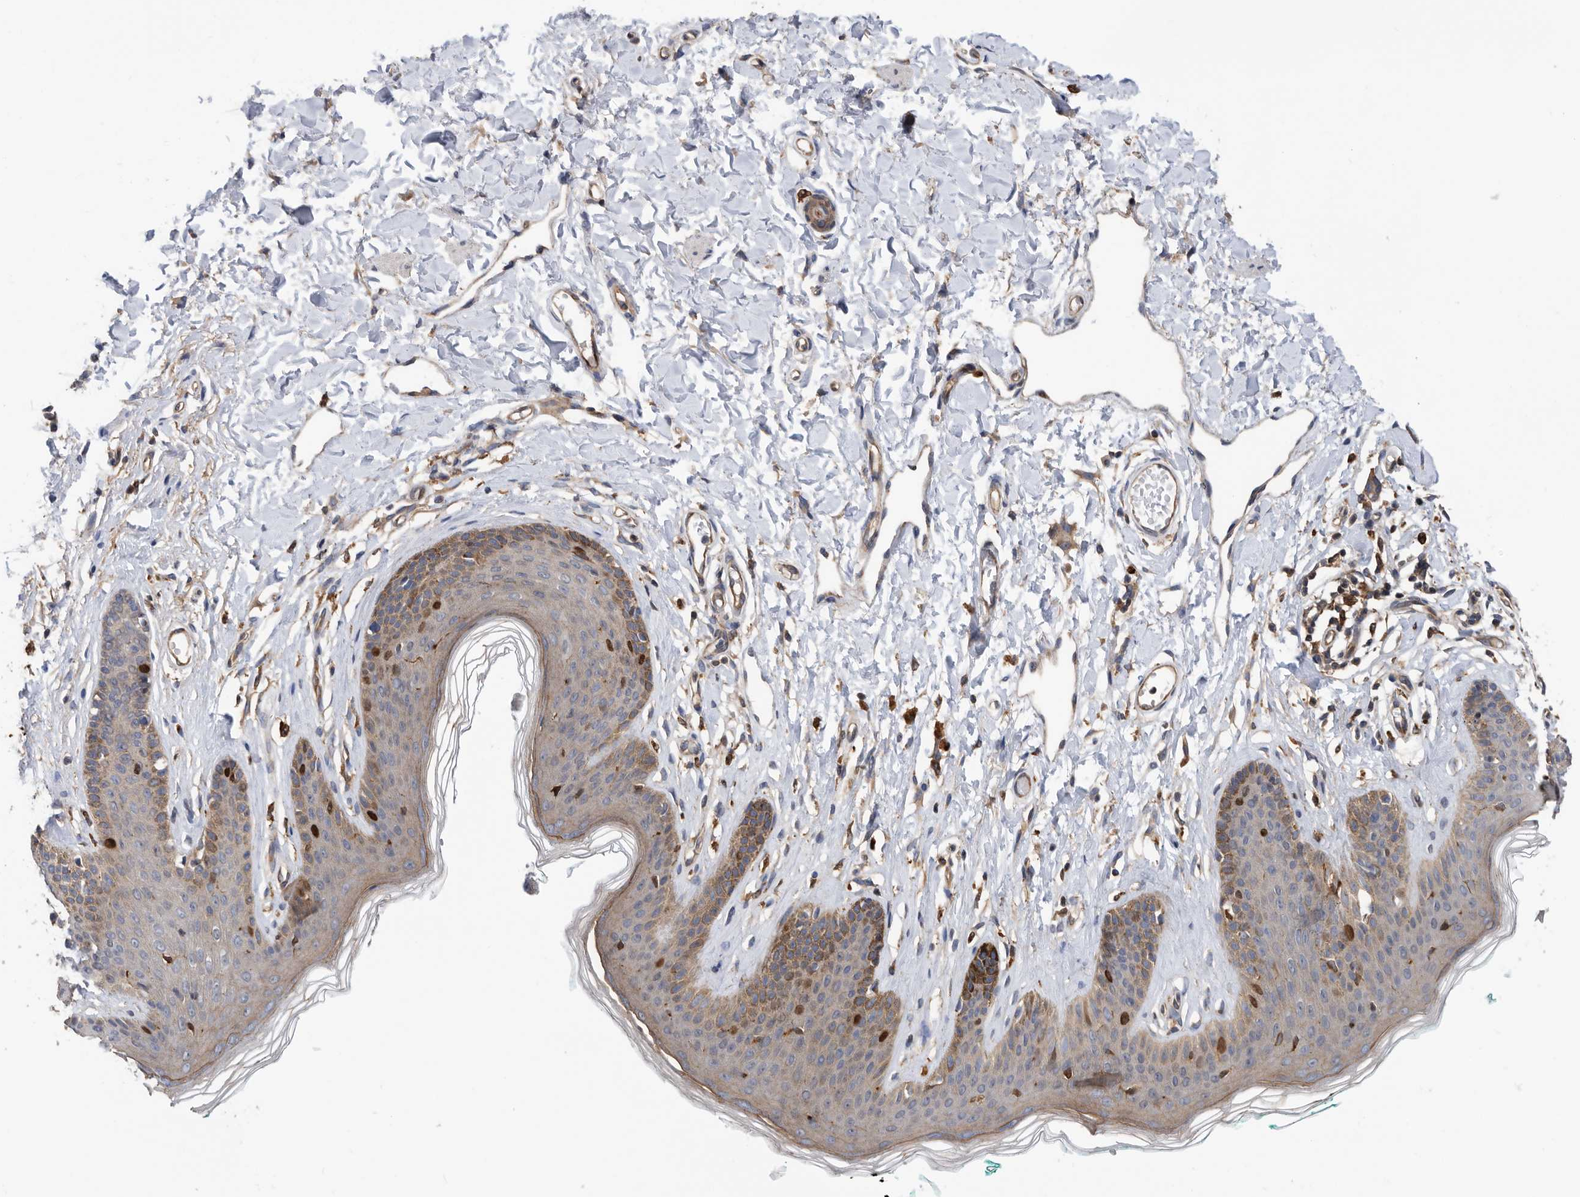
{"staining": {"intensity": "strong", "quantity": "<25%", "location": "cytoplasmic/membranous,nuclear"}, "tissue": "skin", "cell_type": "Epidermal cells", "image_type": "normal", "snomed": [{"axis": "morphology", "description": "Normal tissue, NOS"}, {"axis": "morphology", "description": "Squamous cell carcinoma, NOS"}, {"axis": "topography", "description": "Vulva"}], "caption": "Brown immunohistochemical staining in unremarkable skin demonstrates strong cytoplasmic/membranous,nuclear expression in about <25% of epidermal cells.", "gene": "ATAD2", "patient": {"sex": "female", "age": 85}}